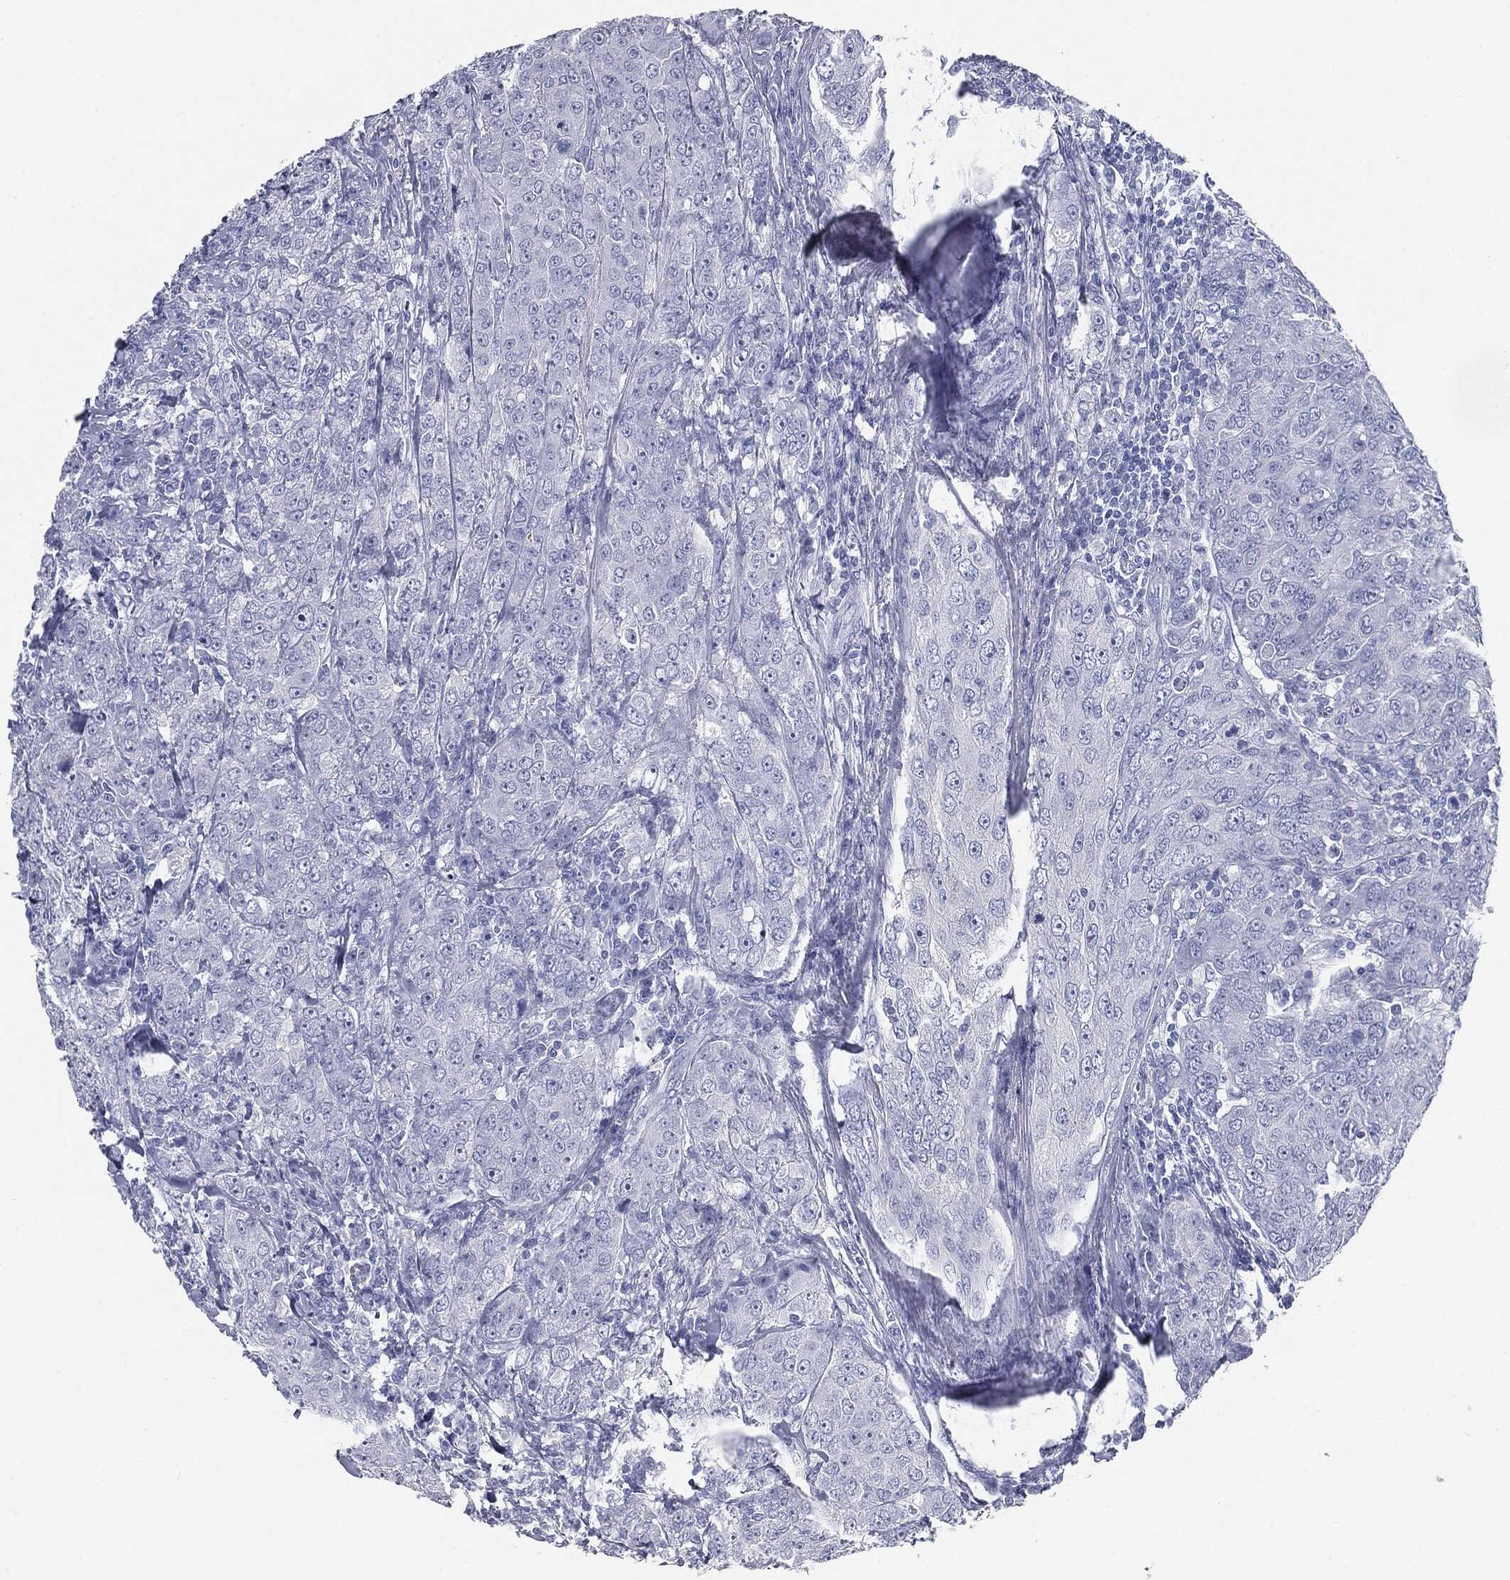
{"staining": {"intensity": "negative", "quantity": "none", "location": "none"}, "tissue": "breast cancer", "cell_type": "Tumor cells", "image_type": "cancer", "snomed": [{"axis": "morphology", "description": "Duct carcinoma"}, {"axis": "topography", "description": "Breast"}], "caption": "The histopathology image exhibits no significant expression in tumor cells of breast cancer. (DAB immunohistochemistry, high magnification).", "gene": "CUZD1", "patient": {"sex": "female", "age": 43}}